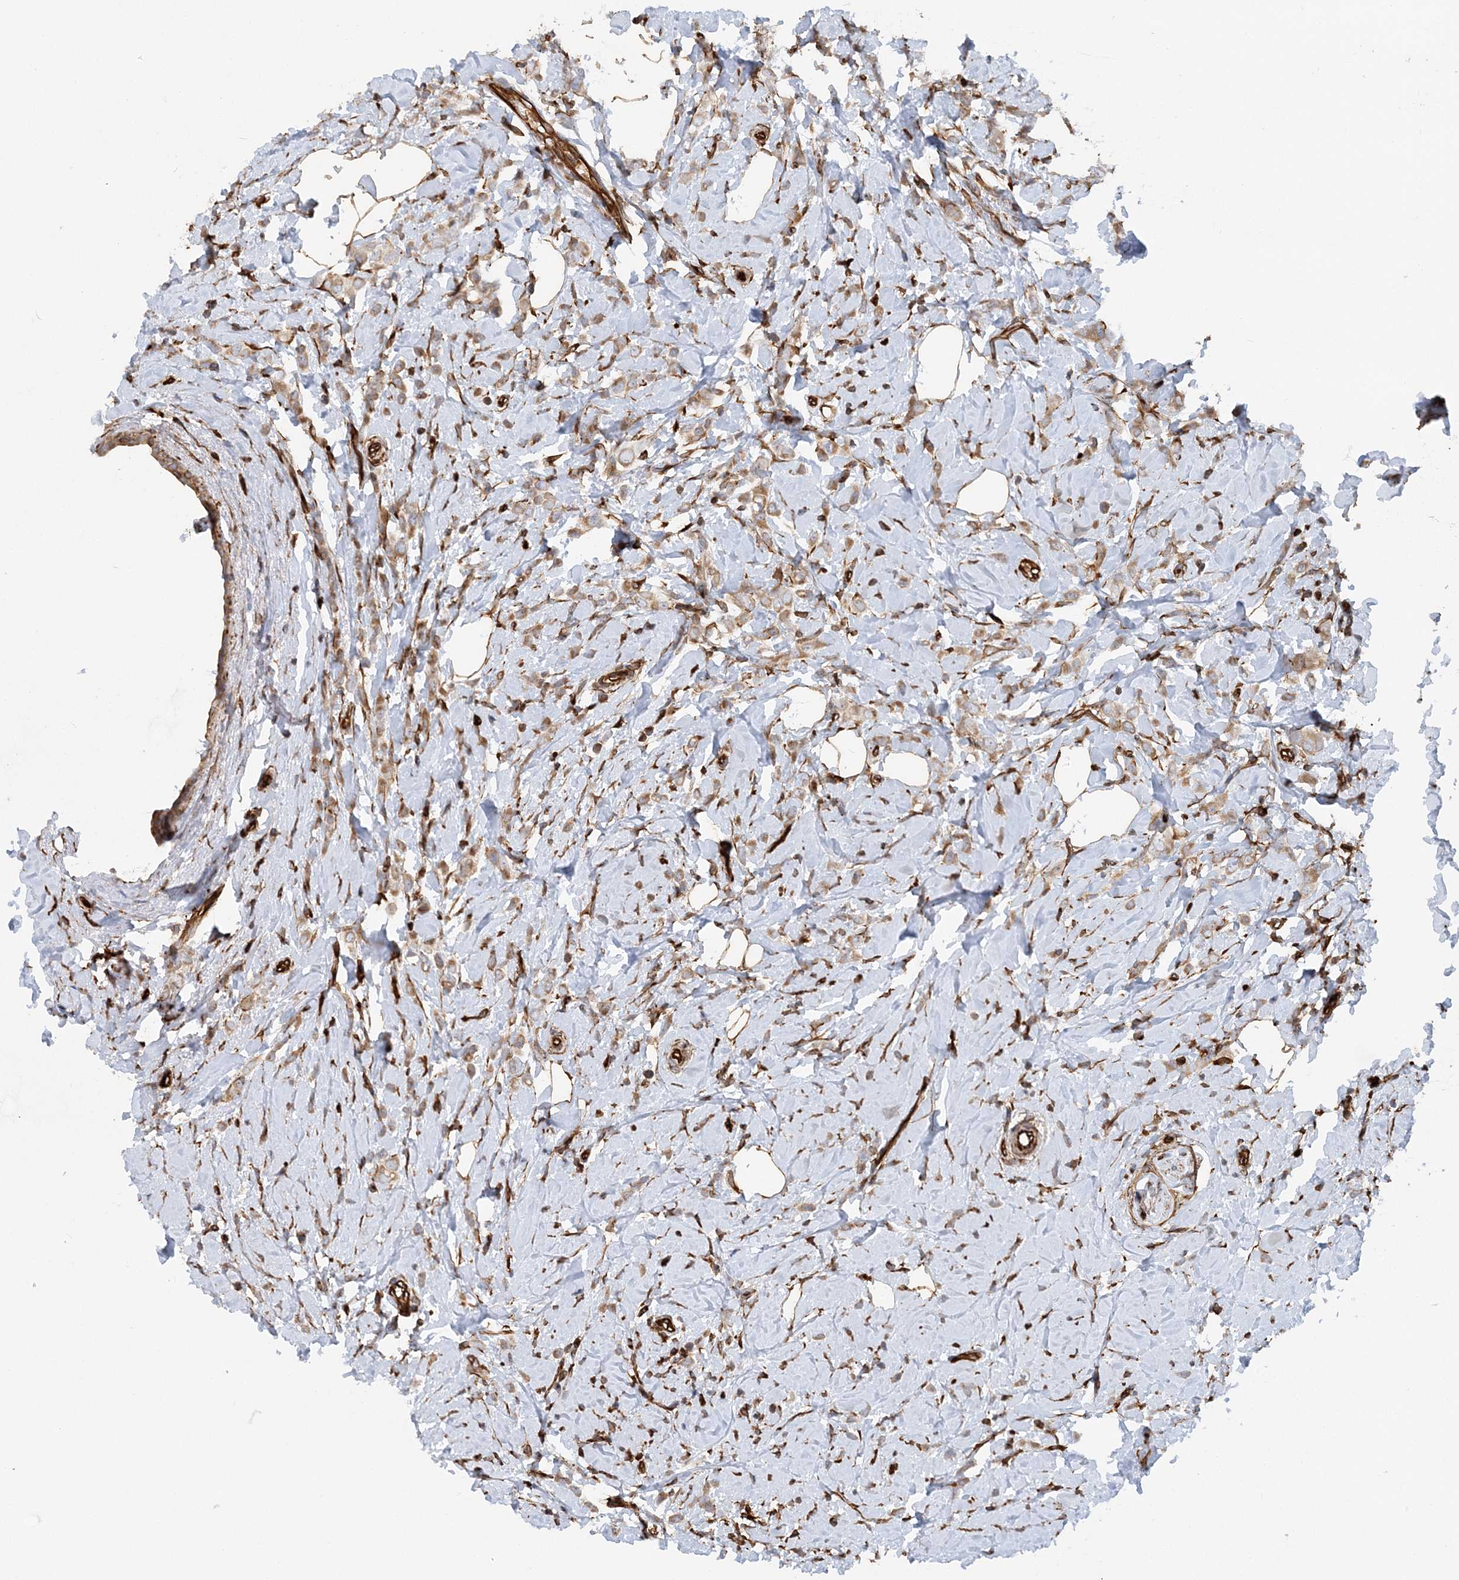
{"staining": {"intensity": "weak", "quantity": ">75%", "location": "cytoplasmic/membranous"}, "tissue": "breast cancer", "cell_type": "Tumor cells", "image_type": "cancer", "snomed": [{"axis": "morphology", "description": "Lobular carcinoma"}, {"axis": "topography", "description": "Breast"}], "caption": "A high-resolution photomicrograph shows IHC staining of breast lobular carcinoma, which demonstrates weak cytoplasmic/membranous positivity in approximately >75% of tumor cells.", "gene": "FAM114A2", "patient": {"sex": "female", "age": 47}}